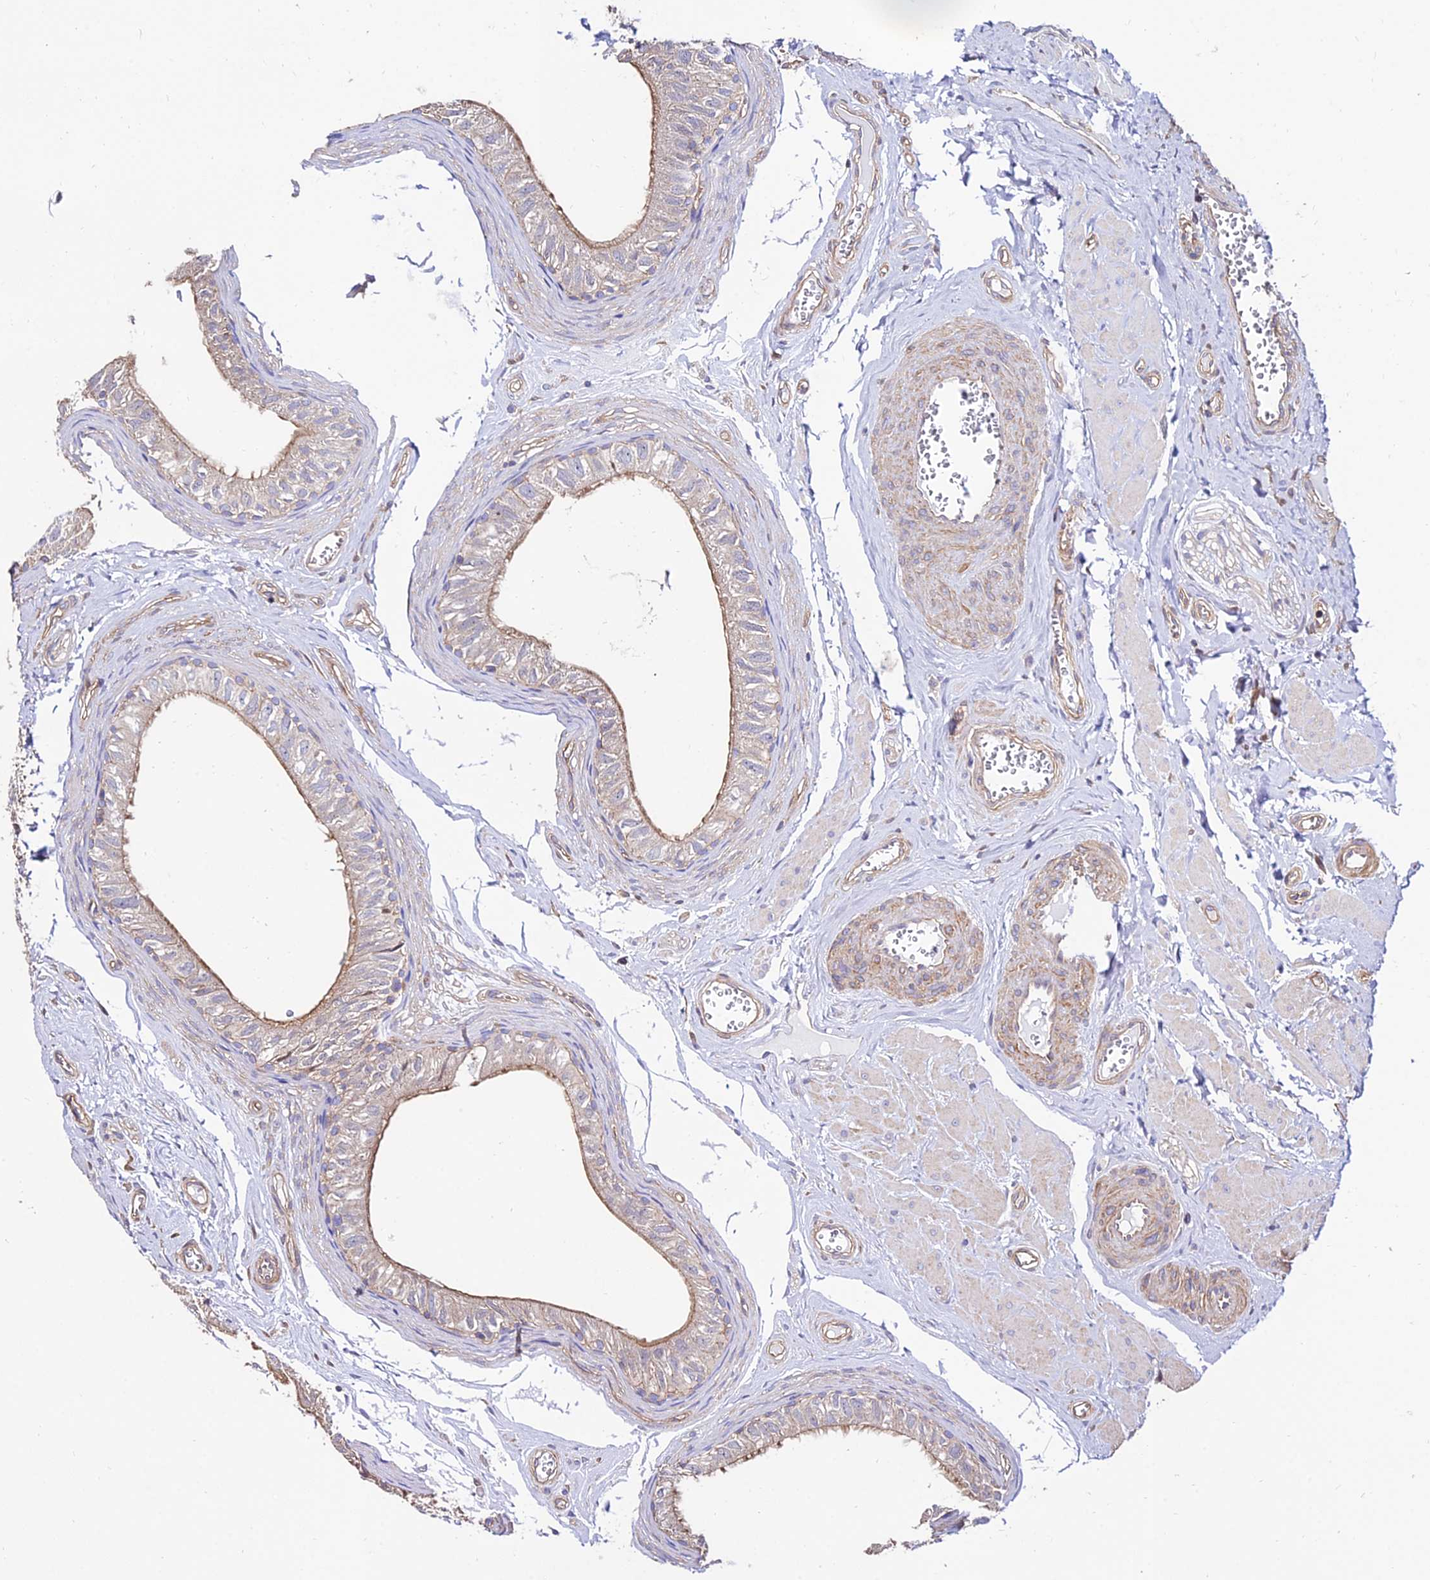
{"staining": {"intensity": "moderate", "quantity": "<25%", "location": "cytoplasmic/membranous"}, "tissue": "epididymis", "cell_type": "Glandular cells", "image_type": "normal", "snomed": [{"axis": "morphology", "description": "Normal tissue, NOS"}, {"axis": "topography", "description": "Epididymis"}], "caption": "About <25% of glandular cells in unremarkable human epididymis show moderate cytoplasmic/membranous protein staining as visualized by brown immunohistochemical staining.", "gene": "CALM1", "patient": {"sex": "male", "age": 42}}